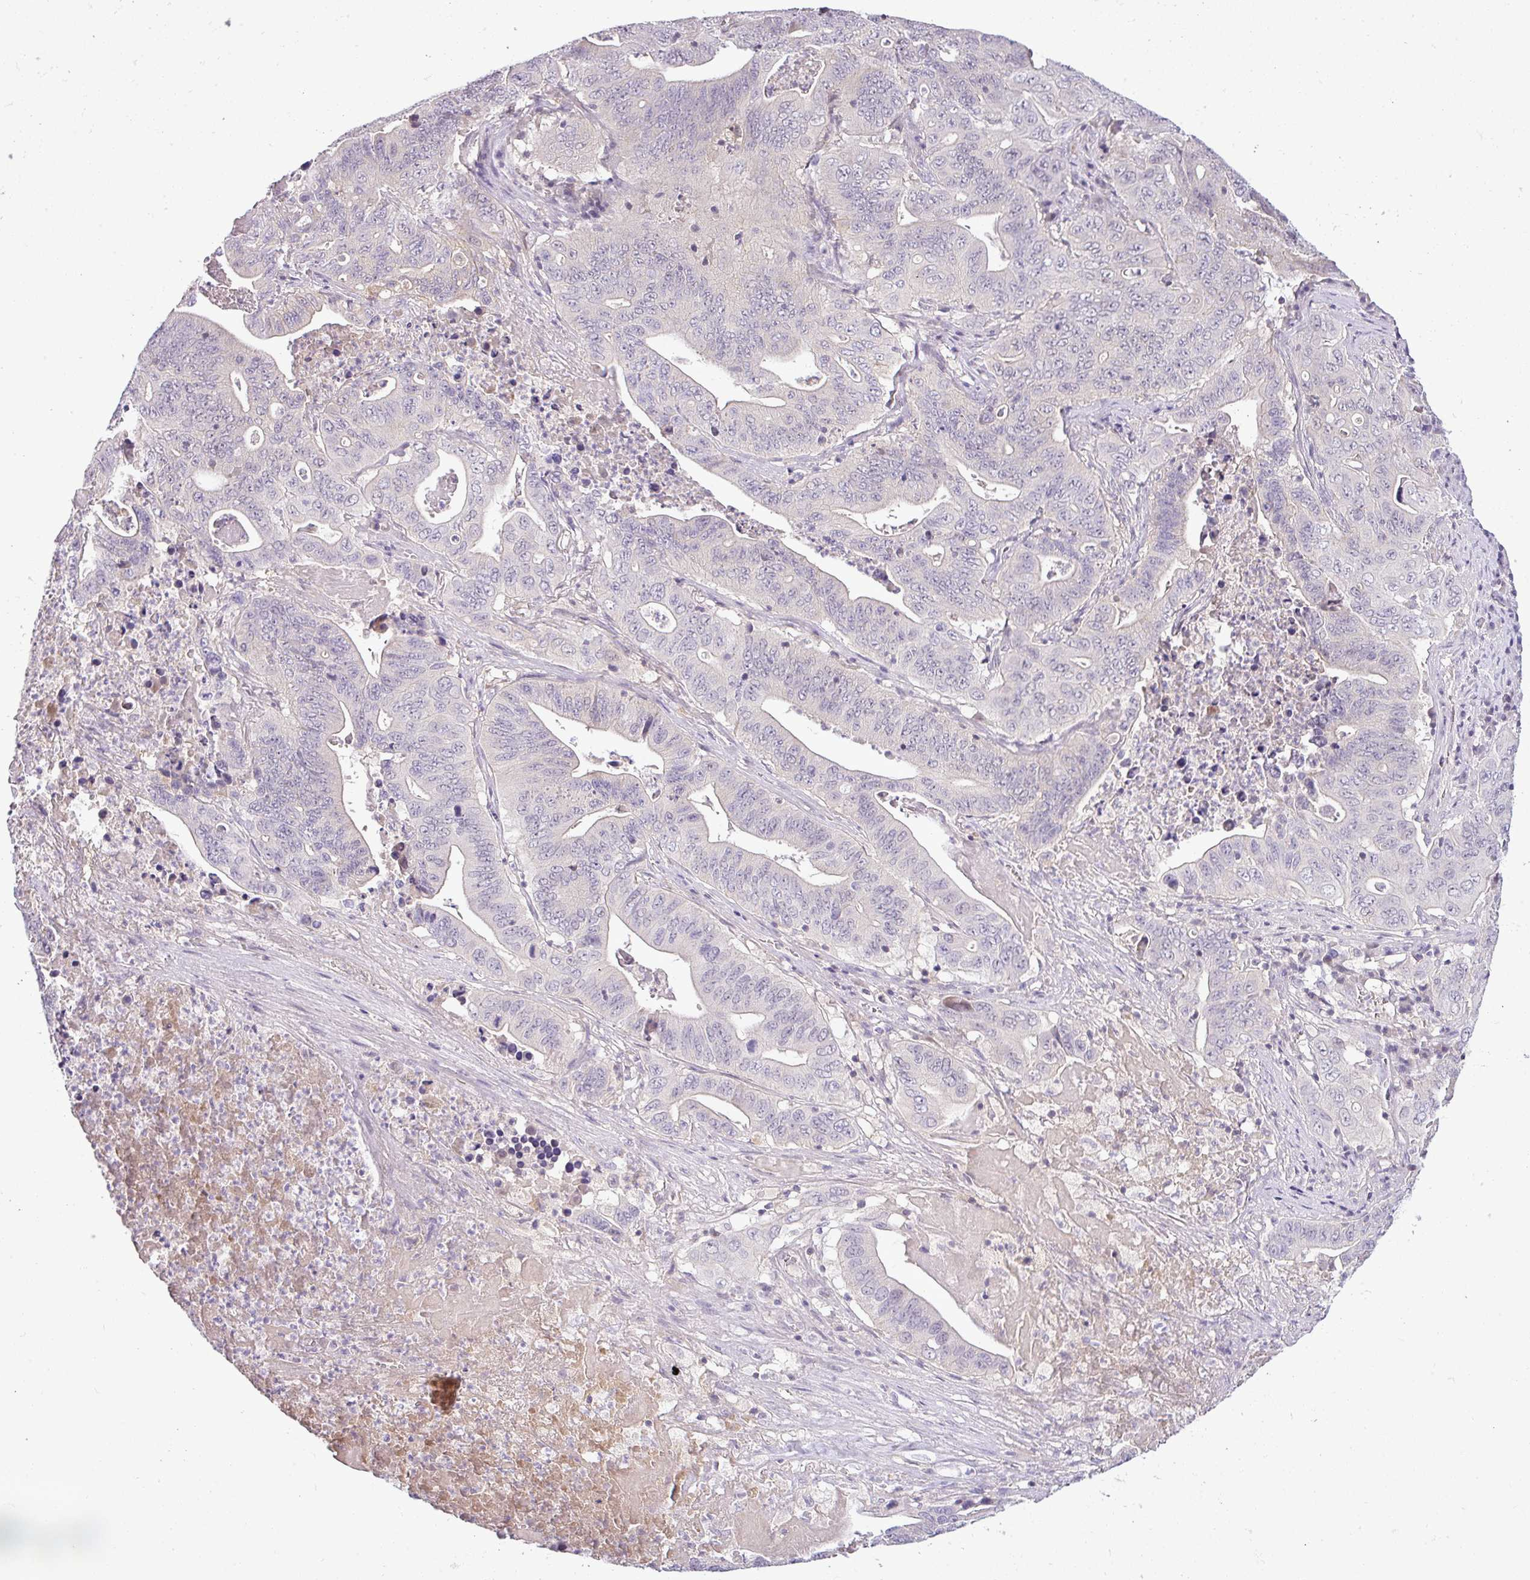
{"staining": {"intensity": "negative", "quantity": "none", "location": "none"}, "tissue": "lung cancer", "cell_type": "Tumor cells", "image_type": "cancer", "snomed": [{"axis": "morphology", "description": "Adenocarcinoma, NOS"}, {"axis": "topography", "description": "Lung"}], "caption": "A high-resolution micrograph shows IHC staining of lung adenocarcinoma, which shows no significant positivity in tumor cells.", "gene": "APOM", "patient": {"sex": "female", "age": 60}}